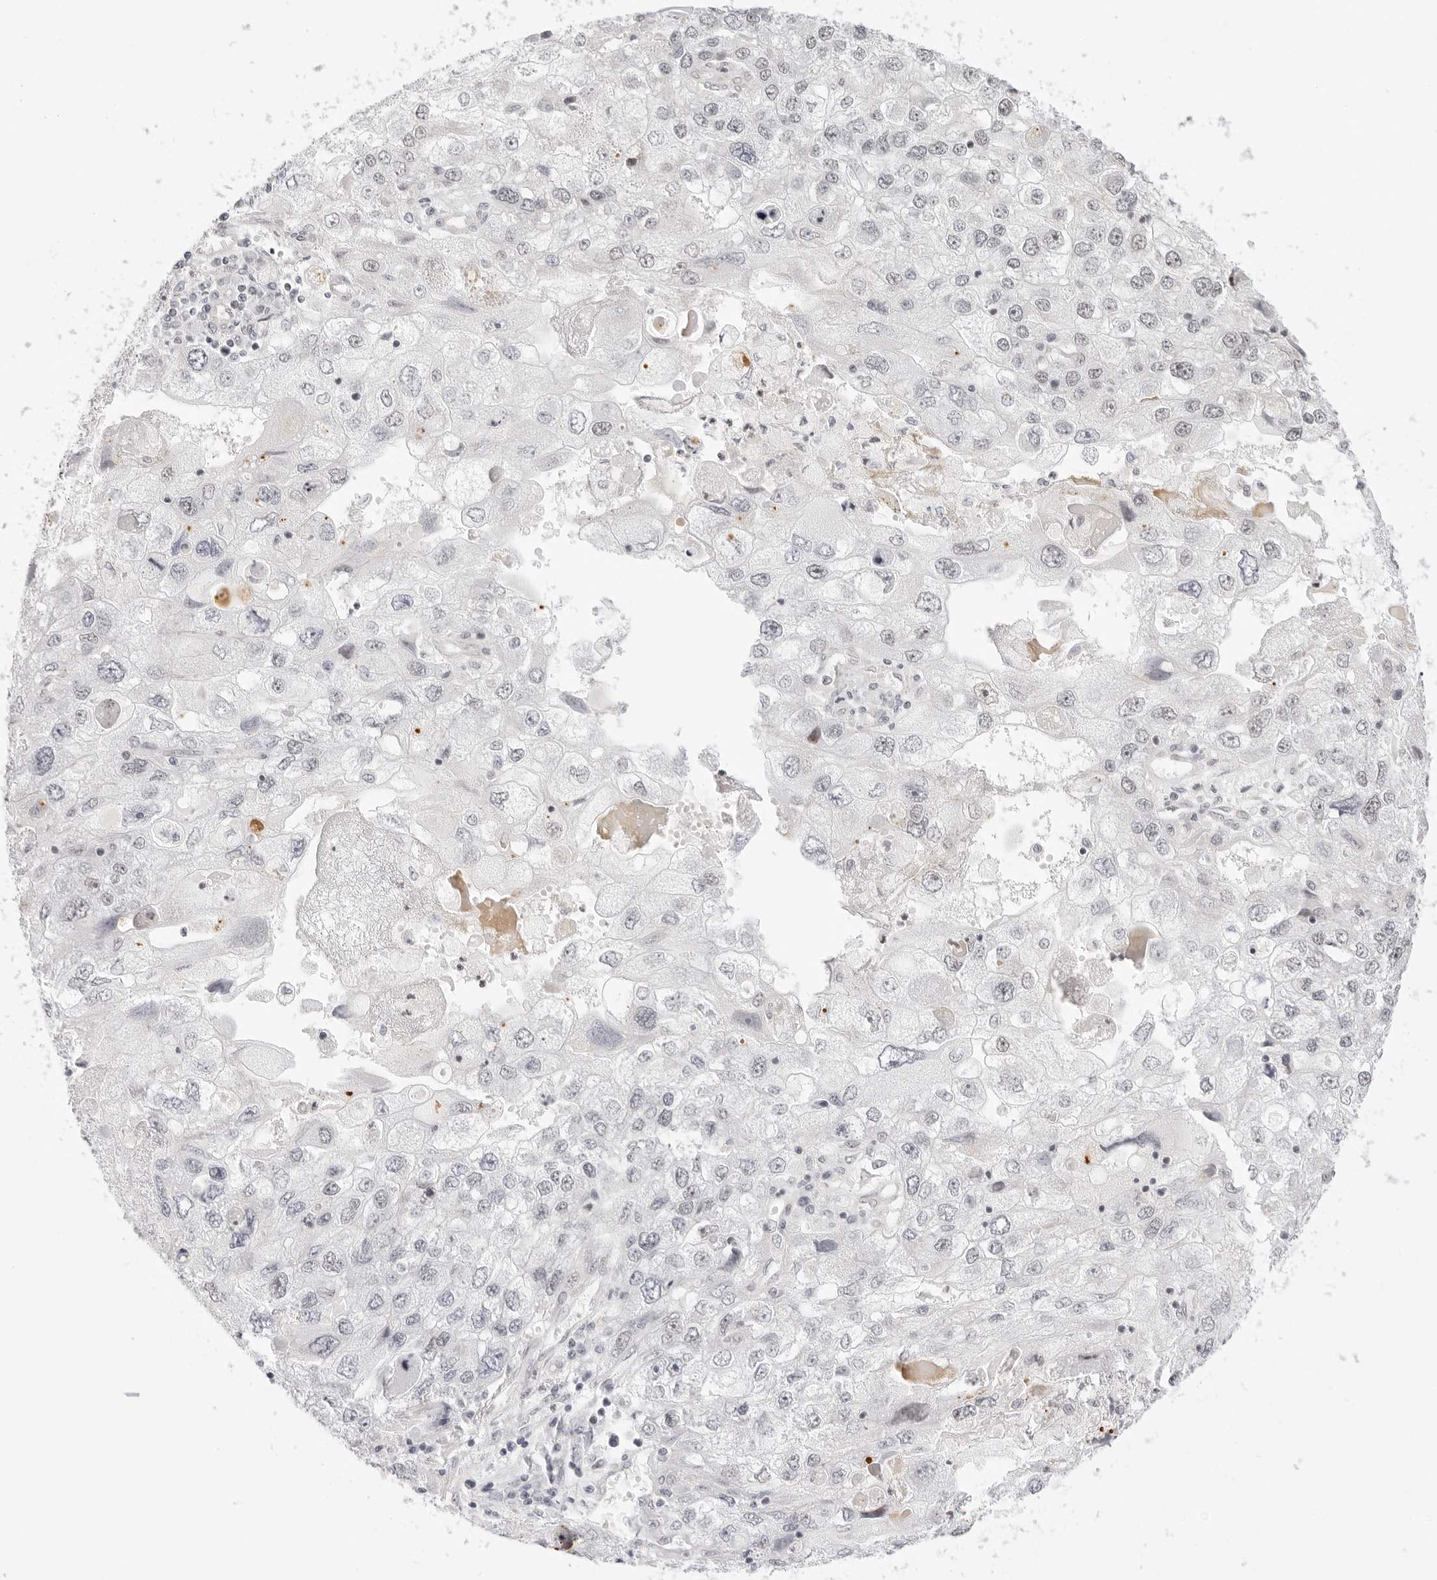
{"staining": {"intensity": "negative", "quantity": "none", "location": "none"}, "tissue": "endometrial cancer", "cell_type": "Tumor cells", "image_type": "cancer", "snomed": [{"axis": "morphology", "description": "Adenocarcinoma, NOS"}, {"axis": "topography", "description": "Endometrium"}], "caption": "The micrograph shows no significant positivity in tumor cells of endometrial cancer. (DAB (3,3'-diaminobenzidine) immunohistochemistry (IHC) with hematoxylin counter stain).", "gene": "TCIM", "patient": {"sex": "female", "age": 49}}